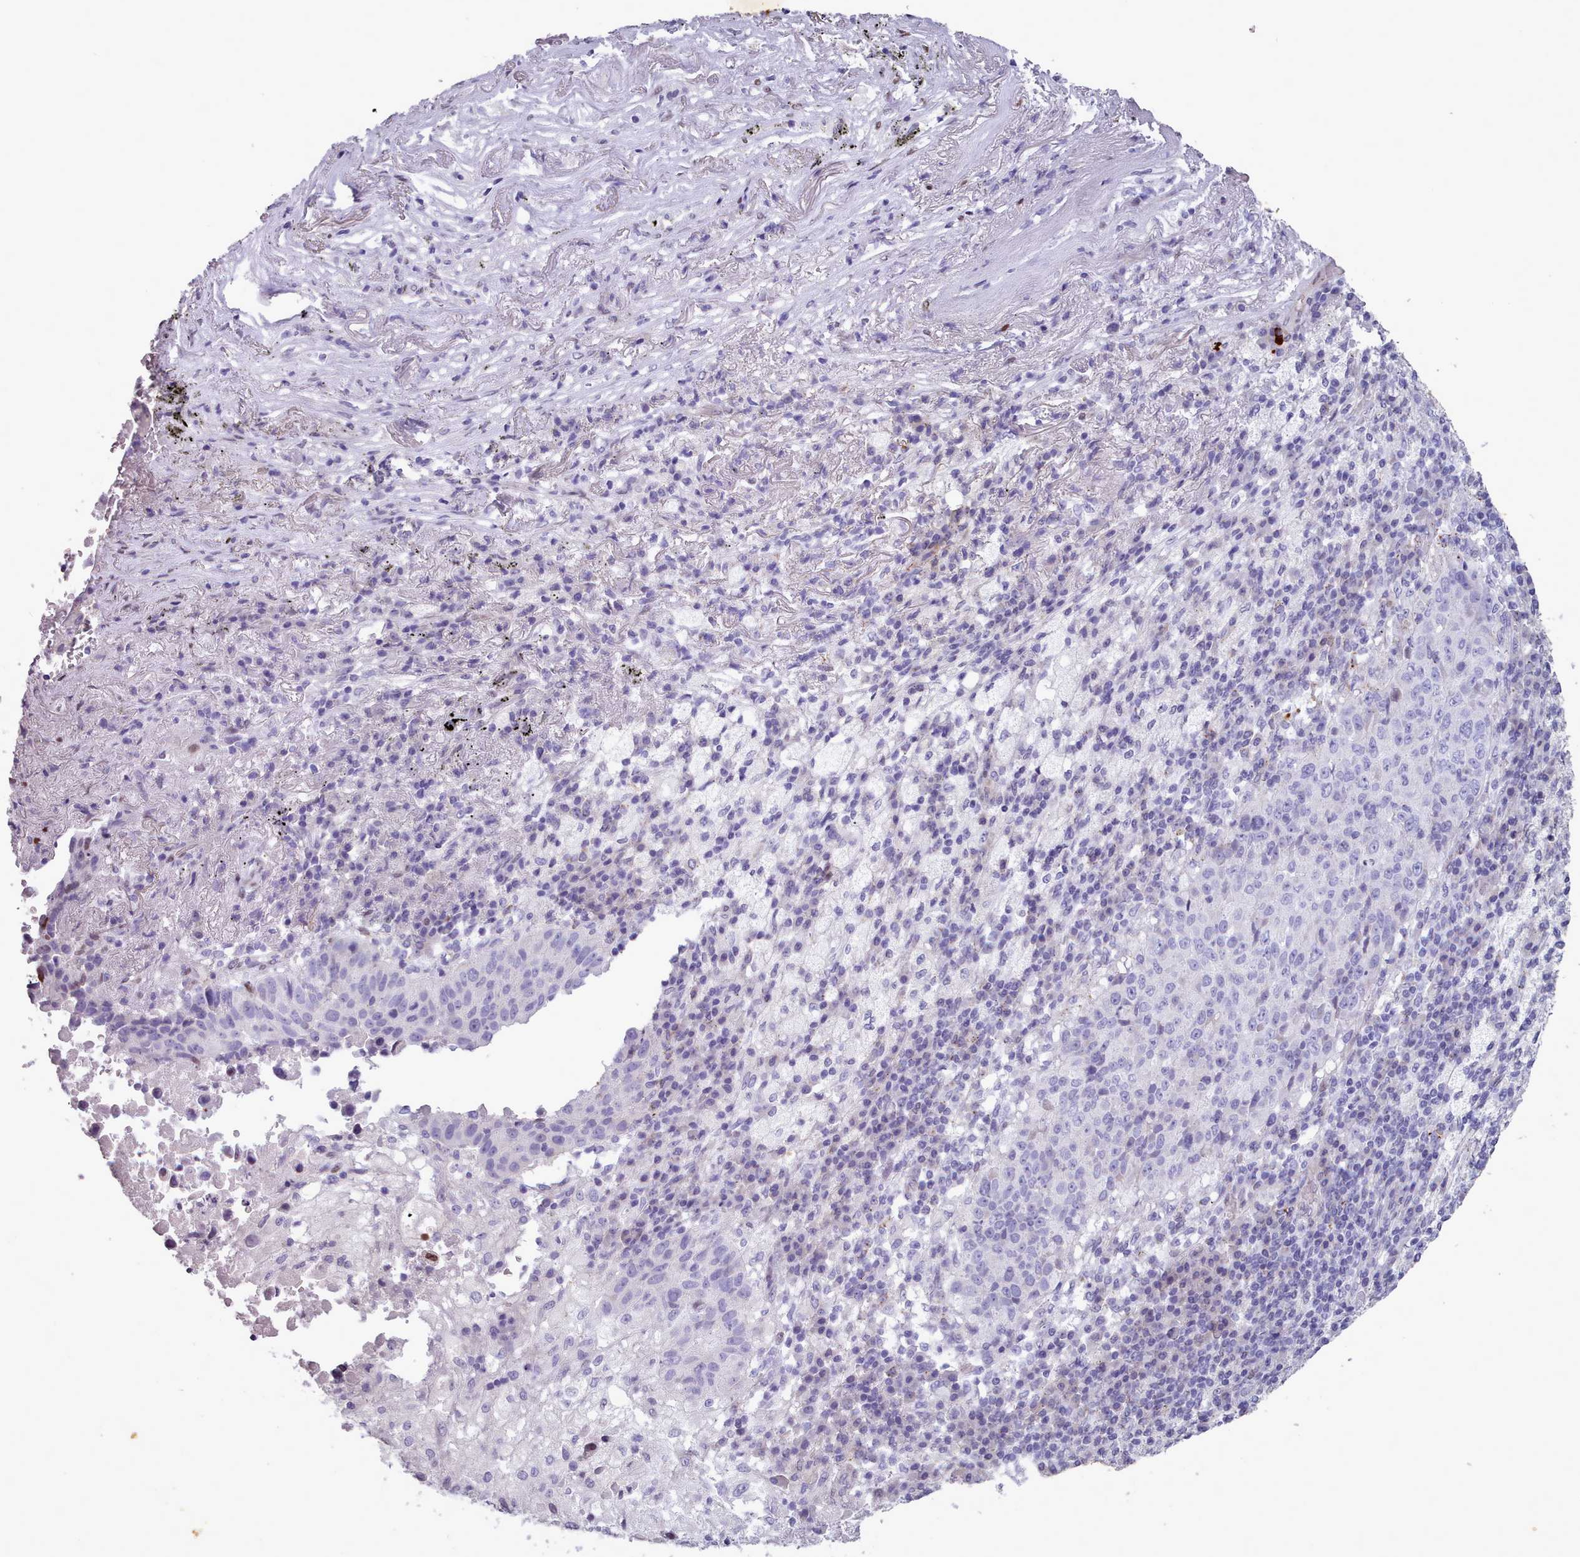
{"staining": {"intensity": "negative", "quantity": "none", "location": "none"}, "tissue": "lung cancer", "cell_type": "Tumor cells", "image_type": "cancer", "snomed": [{"axis": "morphology", "description": "Squamous cell carcinoma, NOS"}, {"axis": "topography", "description": "Lung"}], "caption": "IHC of human squamous cell carcinoma (lung) displays no expression in tumor cells. The staining was performed using DAB to visualize the protein expression in brown, while the nuclei were stained in blue with hematoxylin (Magnification: 20x).", "gene": "KCNT2", "patient": {"sex": "male", "age": 73}}